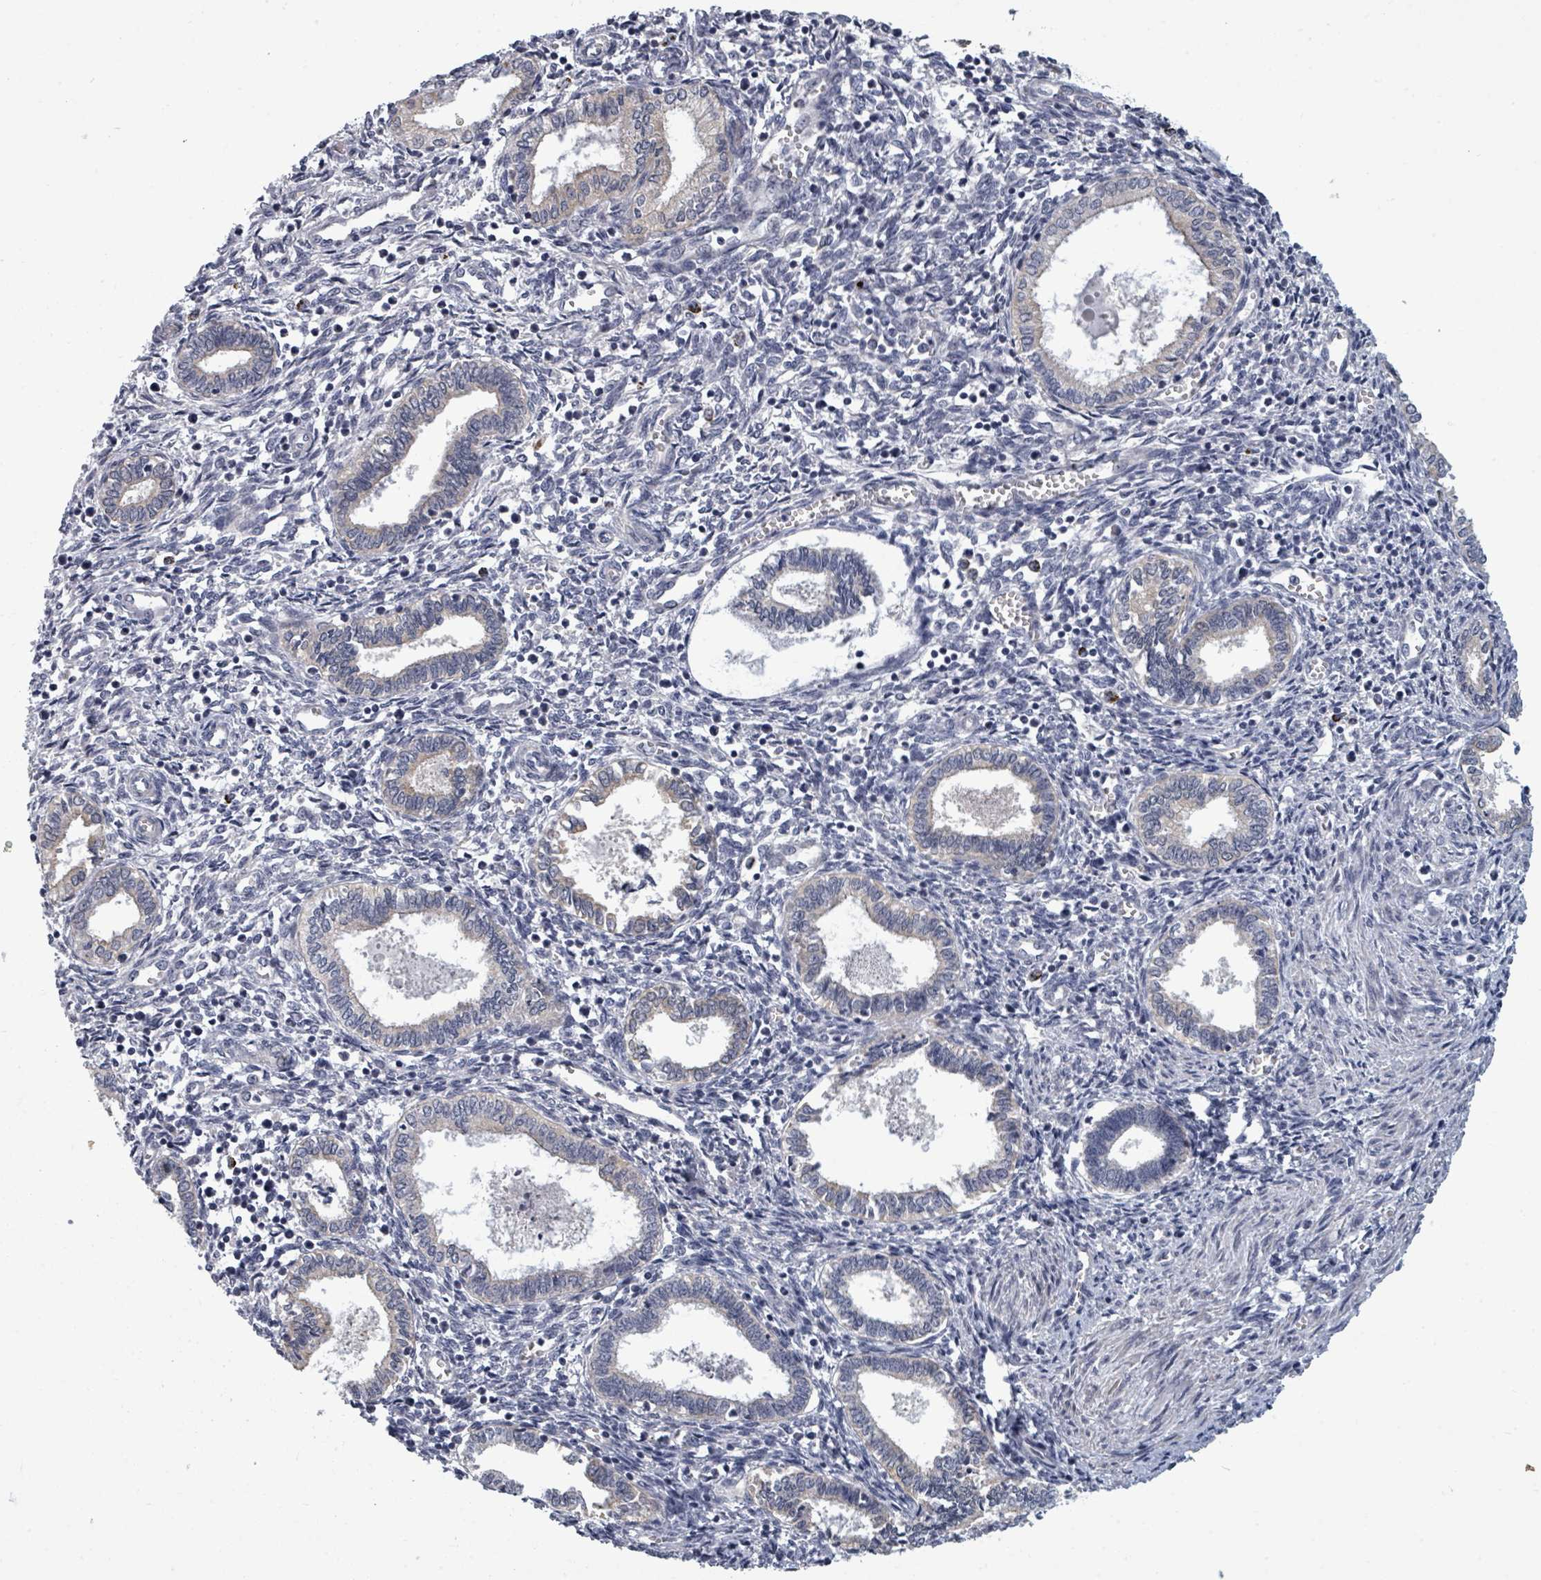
{"staining": {"intensity": "negative", "quantity": "none", "location": "none"}, "tissue": "endometrium", "cell_type": "Cells in endometrial stroma", "image_type": "normal", "snomed": [{"axis": "morphology", "description": "Normal tissue, NOS"}, {"axis": "topography", "description": "Endometrium"}], "caption": "Image shows no protein expression in cells in endometrial stroma of benign endometrium. (DAB IHC visualized using brightfield microscopy, high magnification).", "gene": "ASB12", "patient": {"sex": "female", "age": 37}}